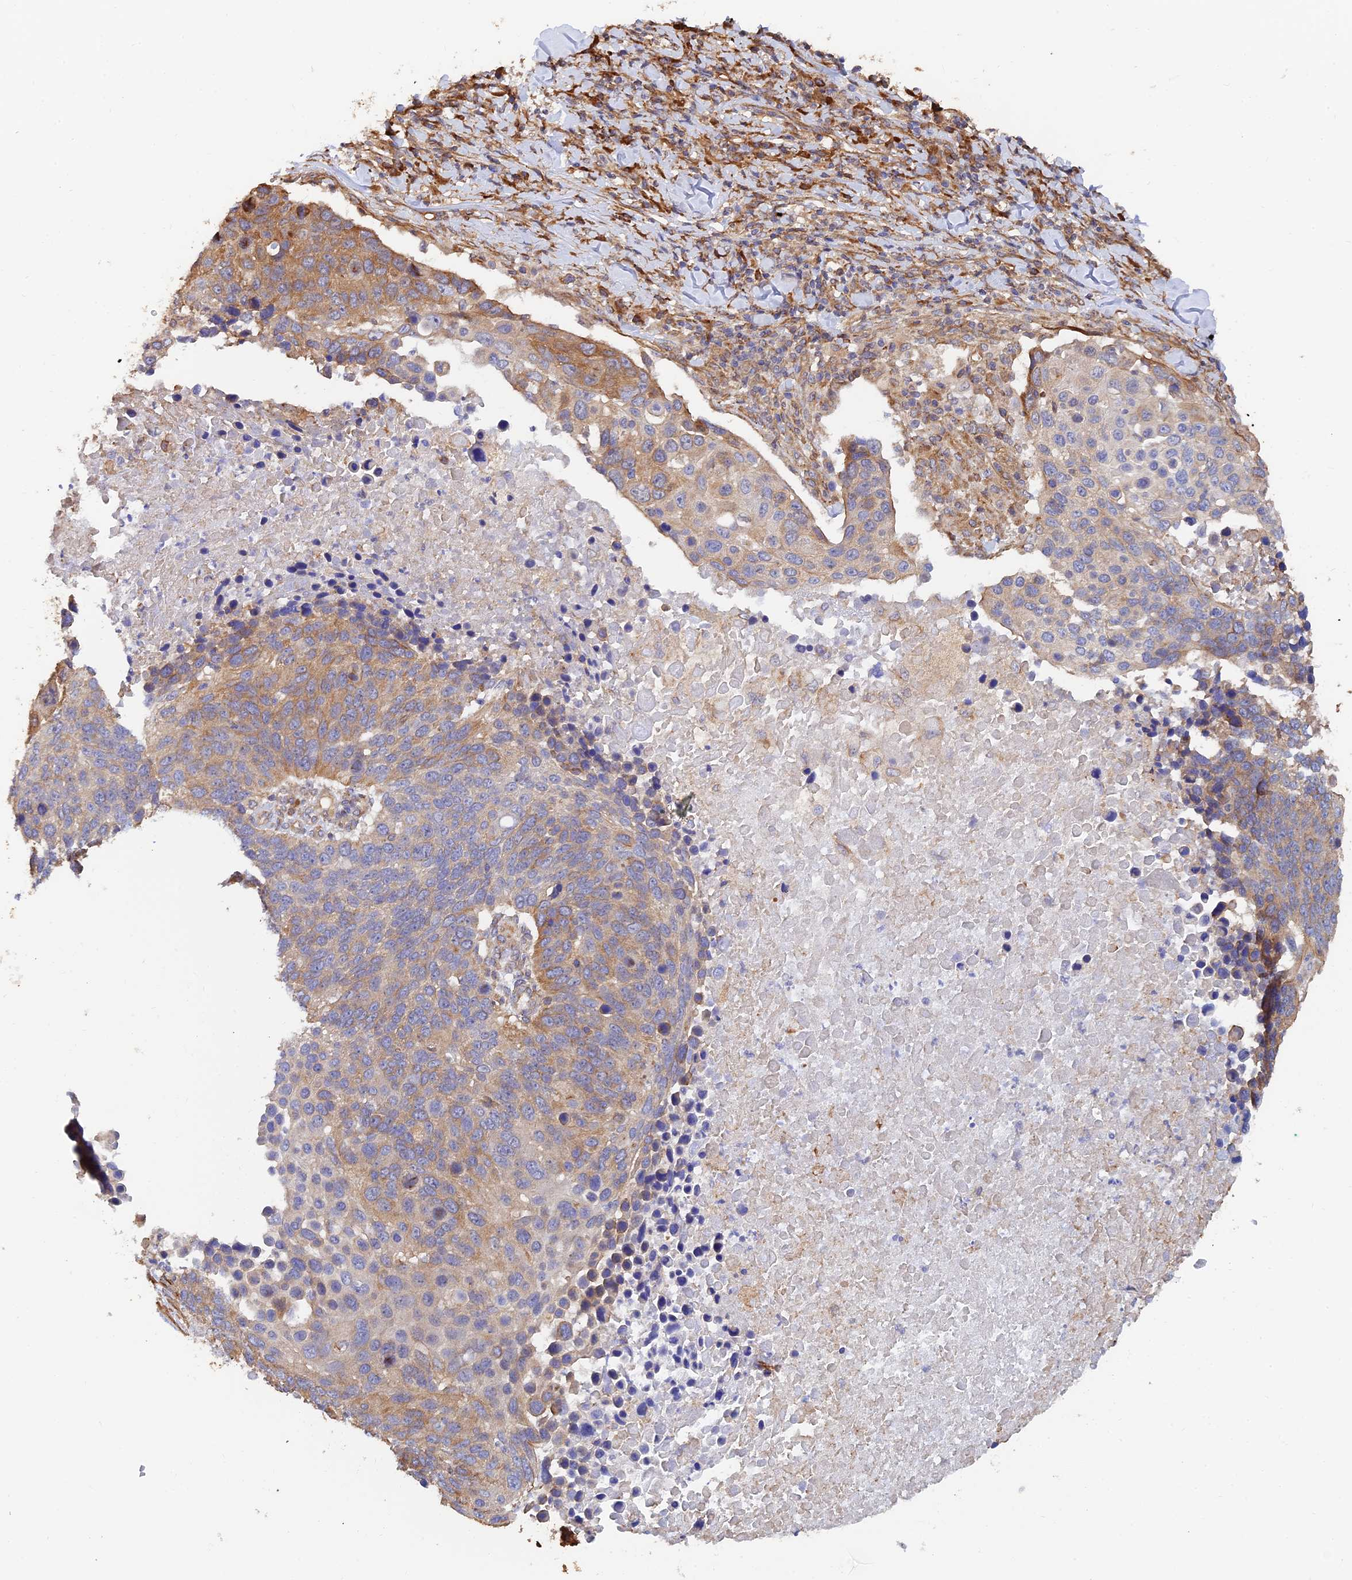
{"staining": {"intensity": "moderate", "quantity": "<25%", "location": "cytoplasmic/membranous"}, "tissue": "lung cancer", "cell_type": "Tumor cells", "image_type": "cancer", "snomed": [{"axis": "morphology", "description": "Normal tissue, NOS"}, {"axis": "morphology", "description": "Squamous cell carcinoma, NOS"}, {"axis": "topography", "description": "Lymph node"}, {"axis": "topography", "description": "Lung"}], "caption": "Lung cancer (squamous cell carcinoma) stained for a protein (brown) exhibits moderate cytoplasmic/membranous positive positivity in about <25% of tumor cells.", "gene": "WBP11", "patient": {"sex": "male", "age": 66}}